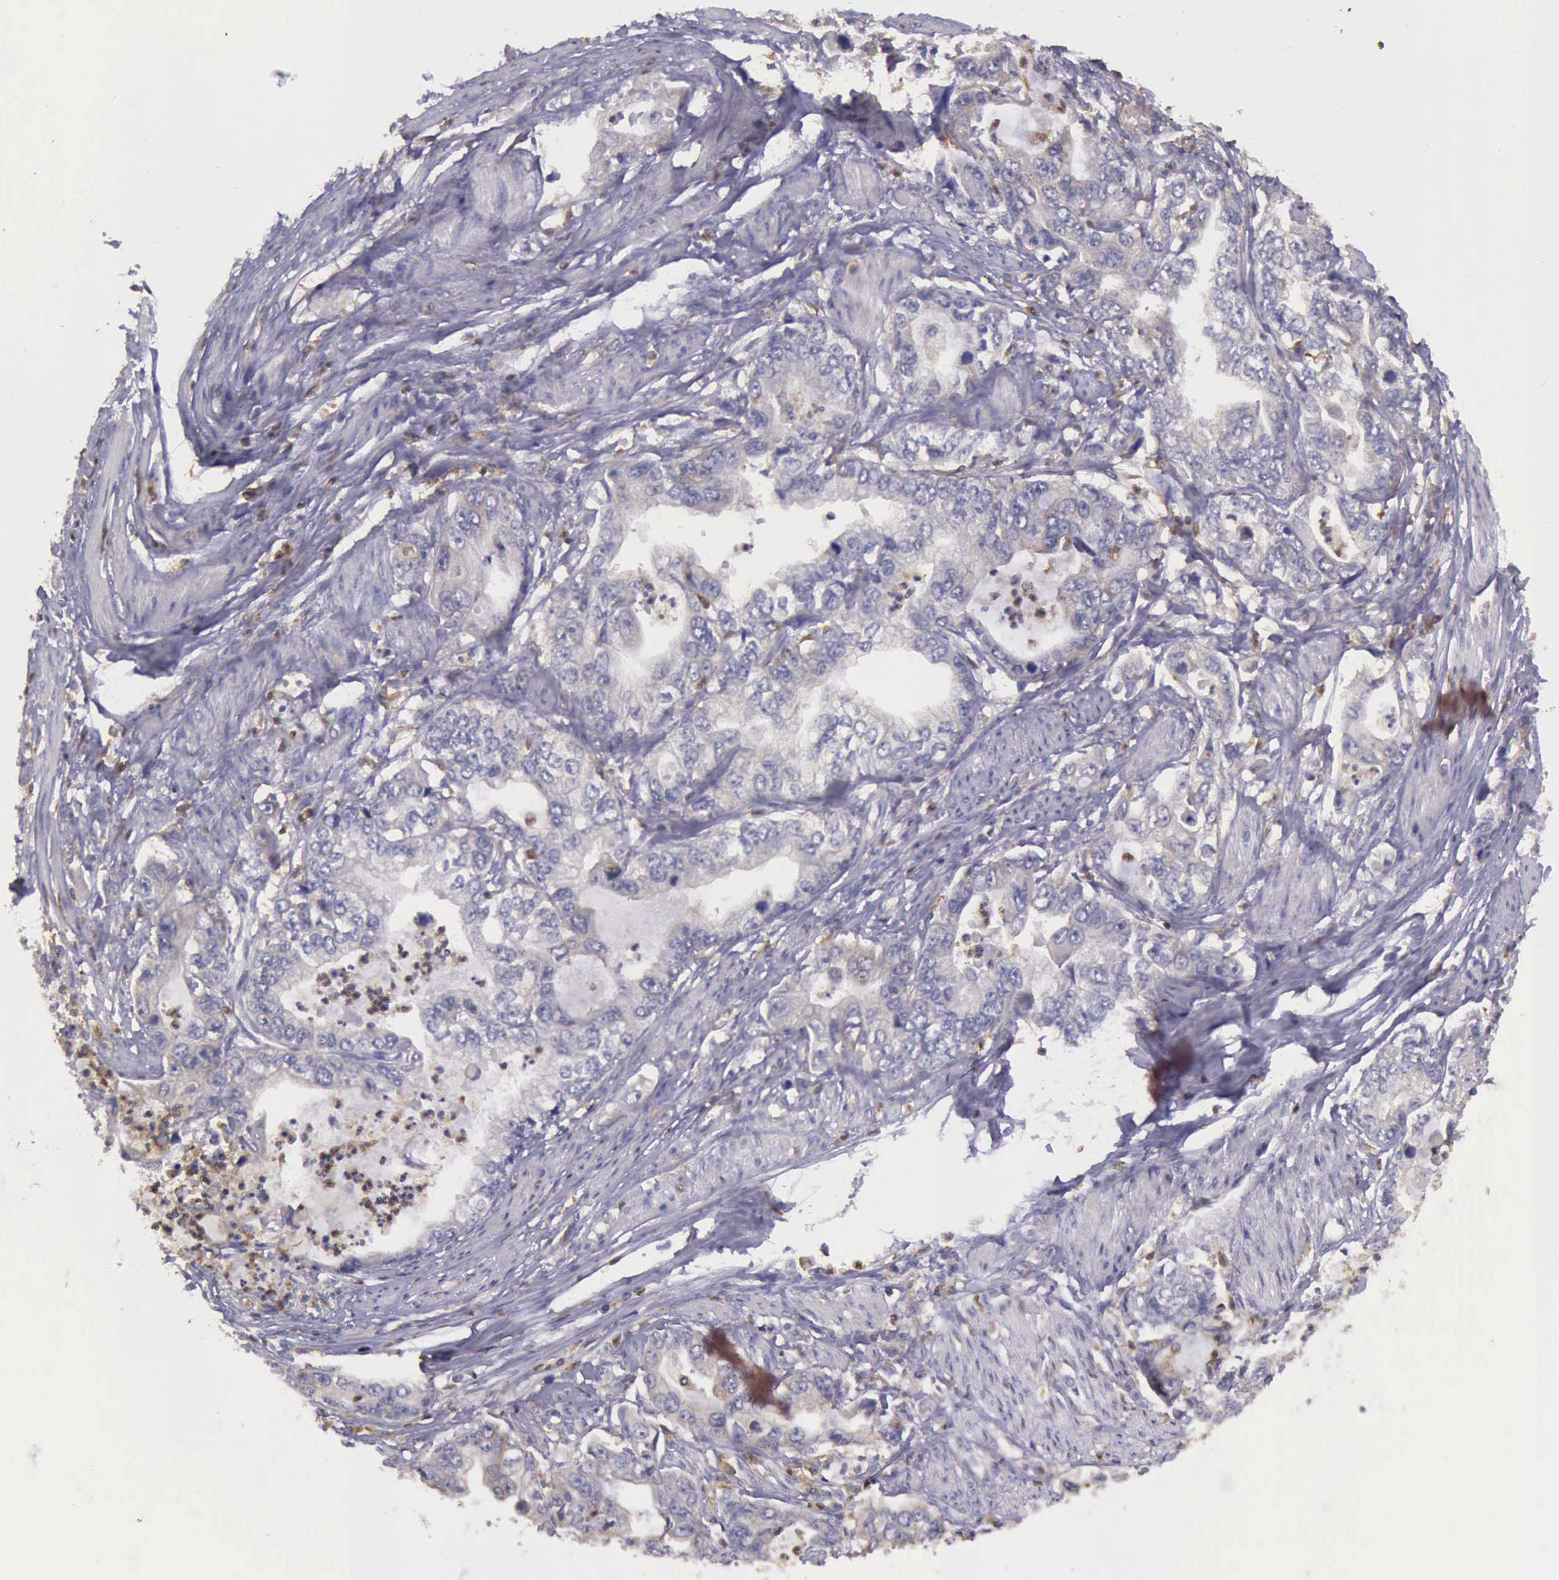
{"staining": {"intensity": "negative", "quantity": "none", "location": "none"}, "tissue": "stomach cancer", "cell_type": "Tumor cells", "image_type": "cancer", "snomed": [{"axis": "morphology", "description": "Adenocarcinoma, NOS"}, {"axis": "topography", "description": "Pancreas"}, {"axis": "topography", "description": "Stomach, upper"}], "caption": "Immunohistochemistry (IHC) photomicrograph of stomach cancer (adenocarcinoma) stained for a protein (brown), which displays no expression in tumor cells. (DAB immunohistochemistry visualized using brightfield microscopy, high magnification).", "gene": "ARHGAP4", "patient": {"sex": "male", "age": 77}}